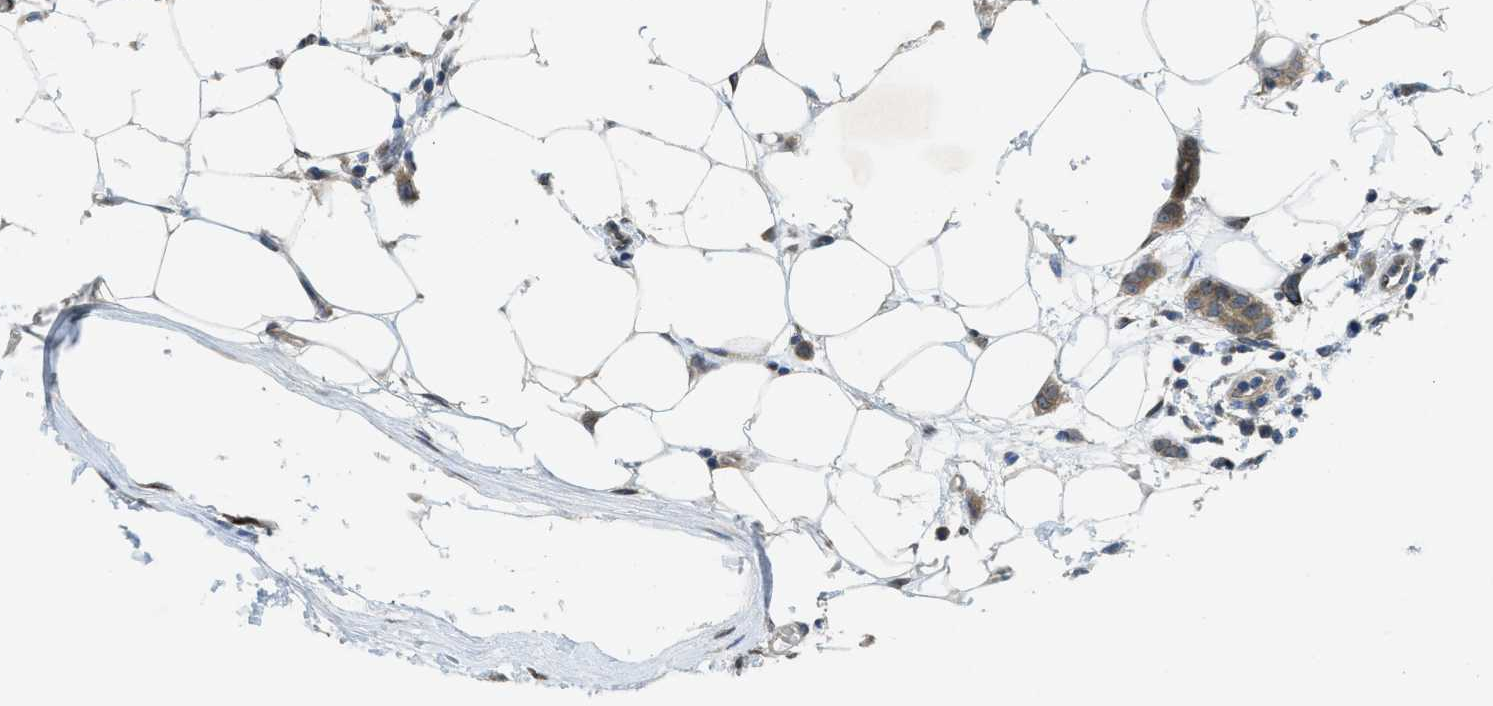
{"staining": {"intensity": "moderate", "quantity": ">75%", "location": "cytoplasmic/membranous"}, "tissue": "breast cancer", "cell_type": "Tumor cells", "image_type": "cancer", "snomed": [{"axis": "morphology", "description": "Lobular carcinoma"}, {"axis": "topography", "description": "Skin"}, {"axis": "topography", "description": "Breast"}], "caption": "Human breast lobular carcinoma stained with a brown dye shows moderate cytoplasmic/membranous positive expression in about >75% of tumor cells.", "gene": "EIF2AK3", "patient": {"sex": "female", "age": 46}}